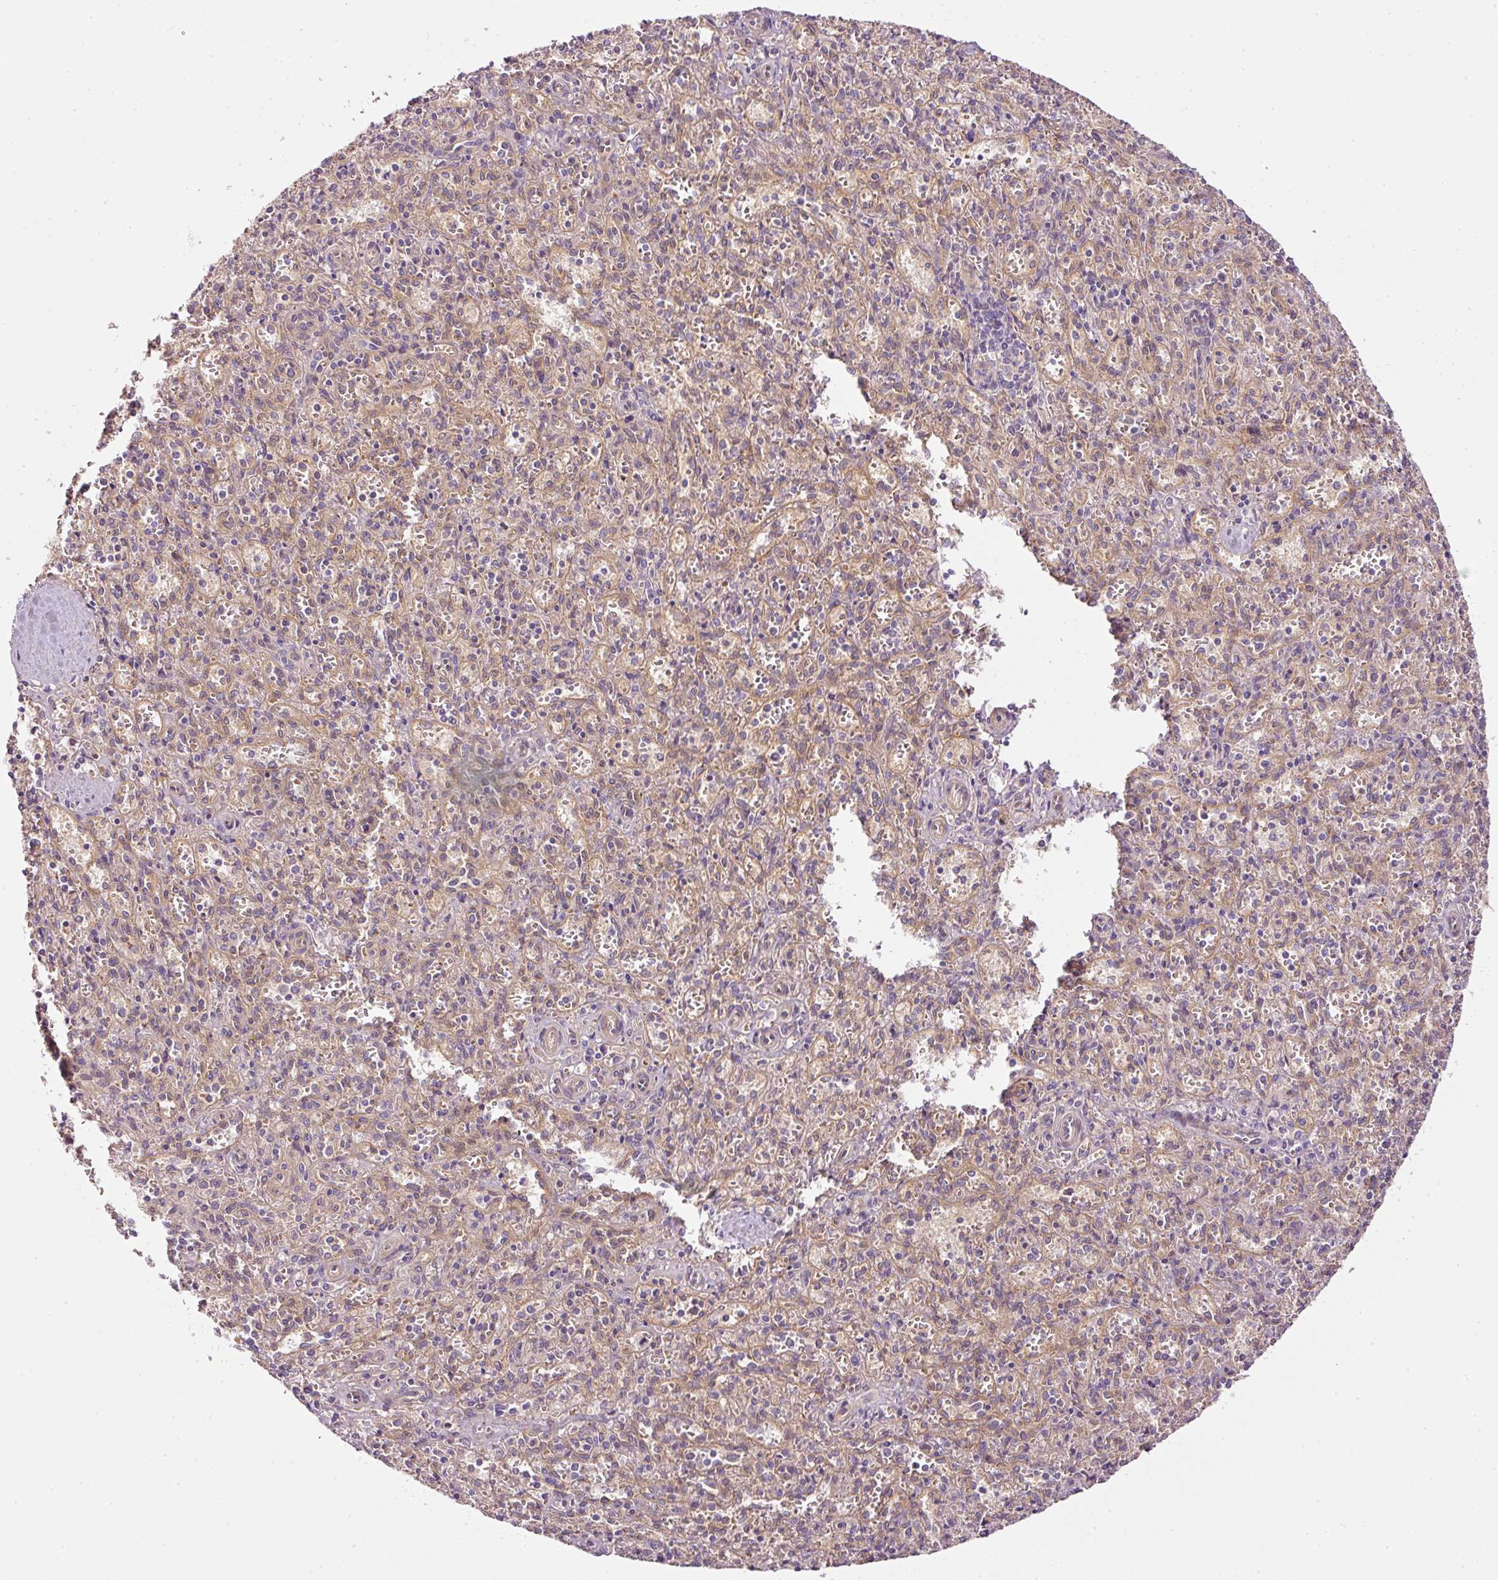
{"staining": {"intensity": "negative", "quantity": "none", "location": "none"}, "tissue": "spleen", "cell_type": "Cells in red pulp", "image_type": "normal", "snomed": [{"axis": "morphology", "description": "Normal tissue, NOS"}, {"axis": "topography", "description": "Spleen"}], "caption": "Immunohistochemical staining of unremarkable human spleen demonstrates no significant staining in cells in red pulp.", "gene": "TBC1D2B", "patient": {"sex": "female", "age": 26}}